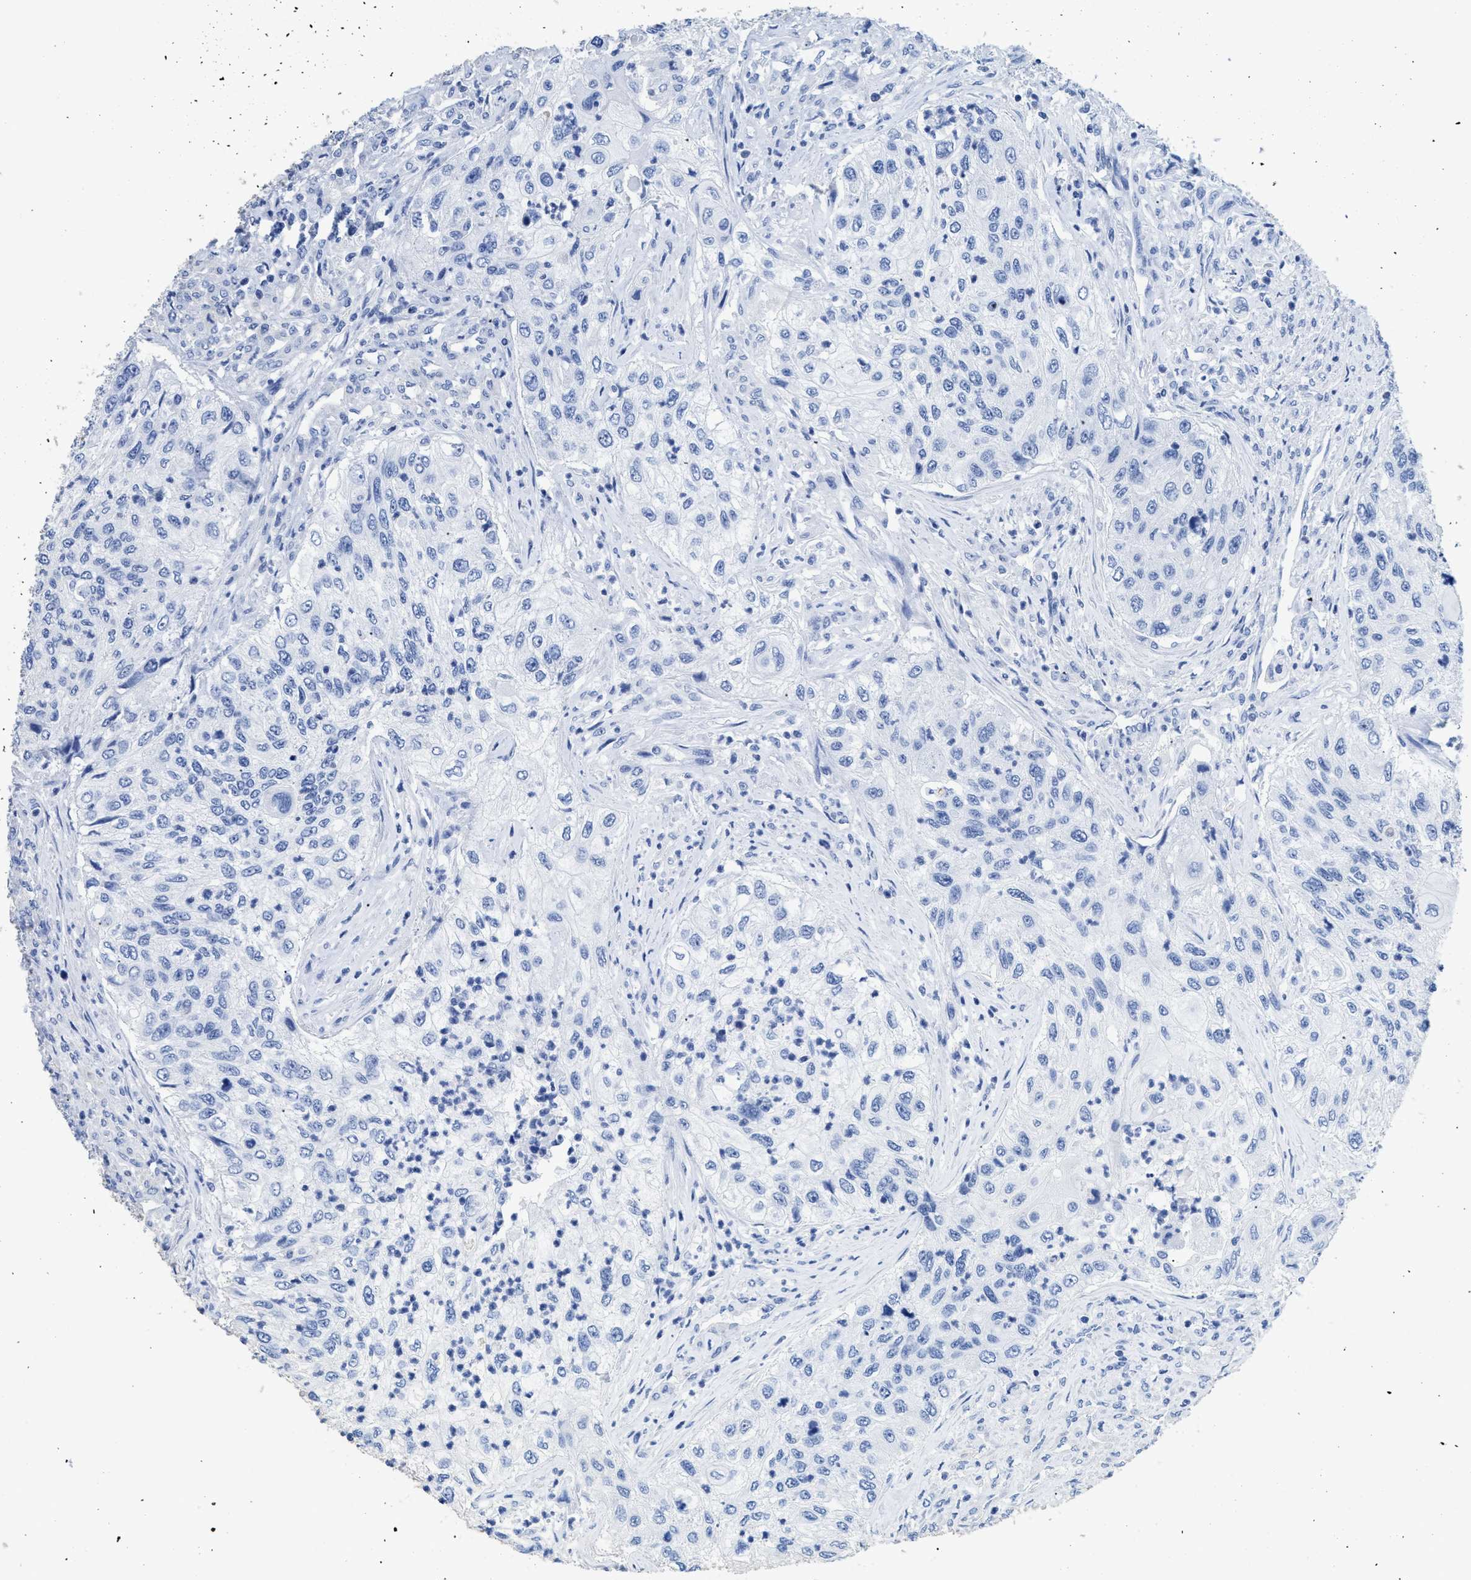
{"staining": {"intensity": "negative", "quantity": "none", "location": "none"}, "tissue": "urothelial cancer", "cell_type": "Tumor cells", "image_type": "cancer", "snomed": [{"axis": "morphology", "description": "Urothelial carcinoma, High grade"}, {"axis": "topography", "description": "Urinary bladder"}], "caption": "Urothelial cancer was stained to show a protein in brown. There is no significant expression in tumor cells.", "gene": "DLC1", "patient": {"sex": "female", "age": 60}}